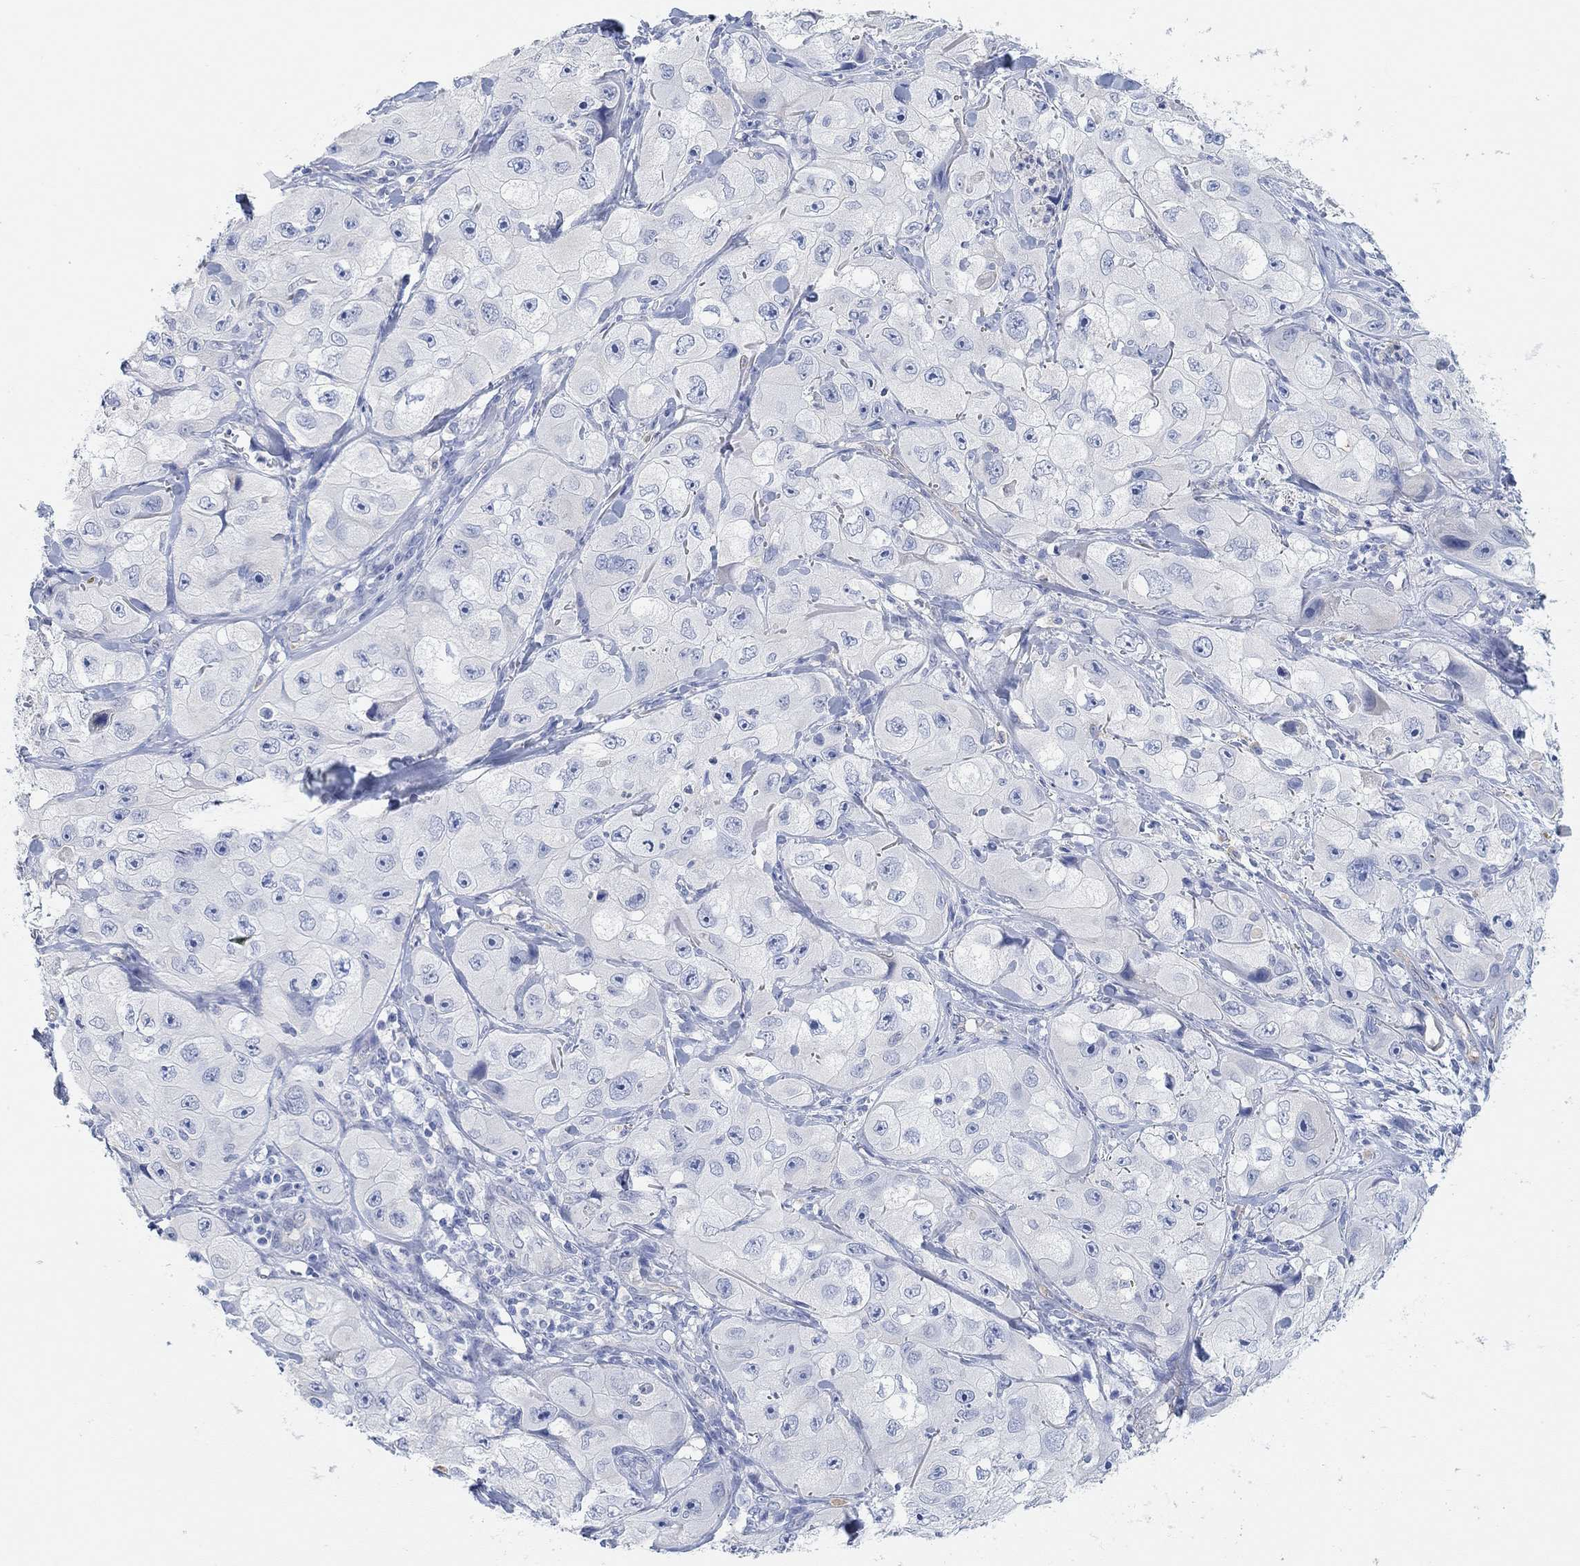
{"staining": {"intensity": "negative", "quantity": "none", "location": "none"}, "tissue": "skin cancer", "cell_type": "Tumor cells", "image_type": "cancer", "snomed": [{"axis": "morphology", "description": "Squamous cell carcinoma, NOS"}, {"axis": "topography", "description": "Skin"}, {"axis": "topography", "description": "Subcutis"}], "caption": "IHC of skin cancer reveals no expression in tumor cells.", "gene": "VAT1L", "patient": {"sex": "male", "age": 73}}